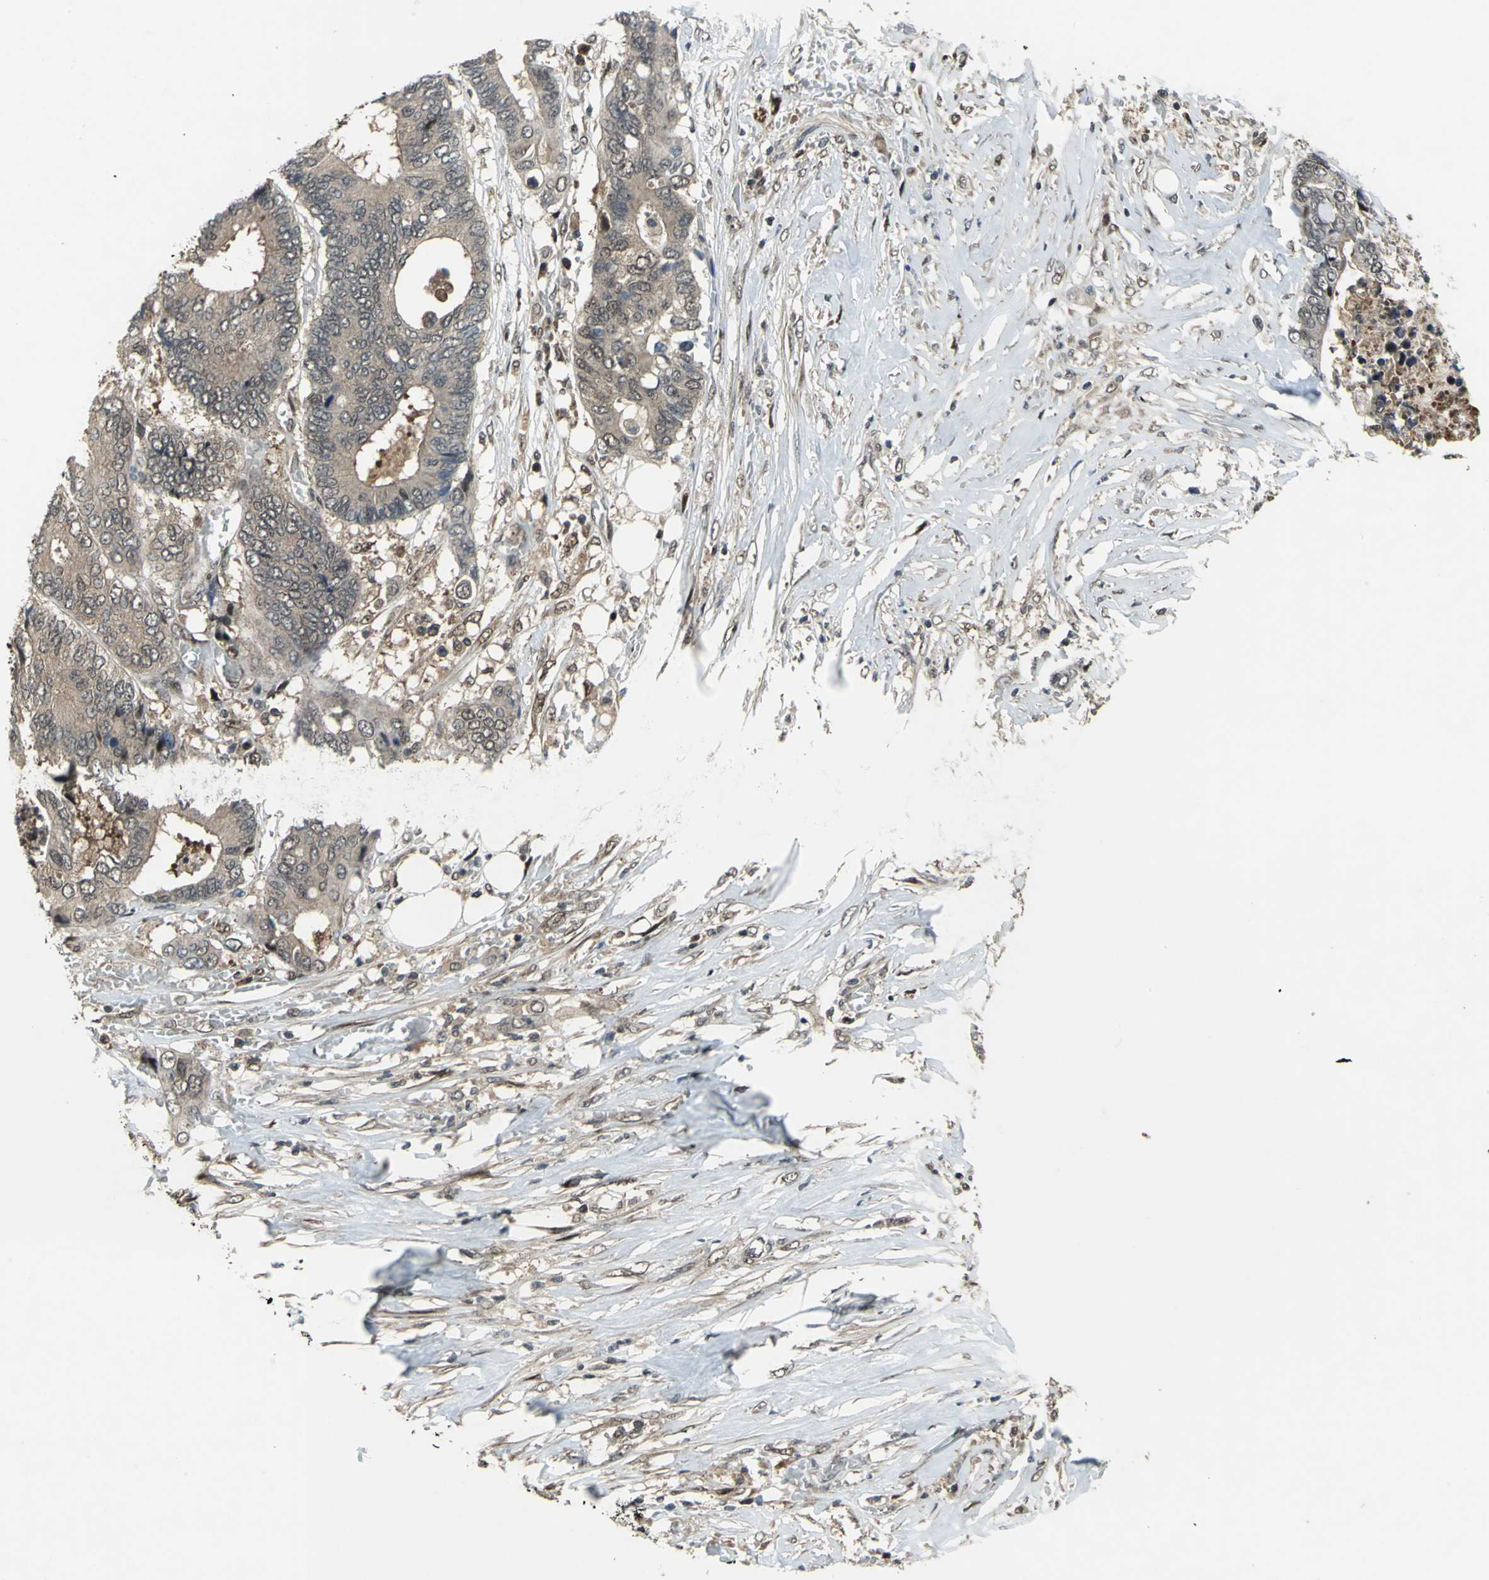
{"staining": {"intensity": "weak", "quantity": ">75%", "location": "cytoplasmic/membranous,nuclear"}, "tissue": "colorectal cancer", "cell_type": "Tumor cells", "image_type": "cancer", "snomed": [{"axis": "morphology", "description": "Adenocarcinoma, NOS"}, {"axis": "topography", "description": "Rectum"}], "caption": "Adenocarcinoma (colorectal) stained with a protein marker displays weak staining in tumor cells.", "gene": "COPS5", "patient": {"sex": "male", "age": 55}}